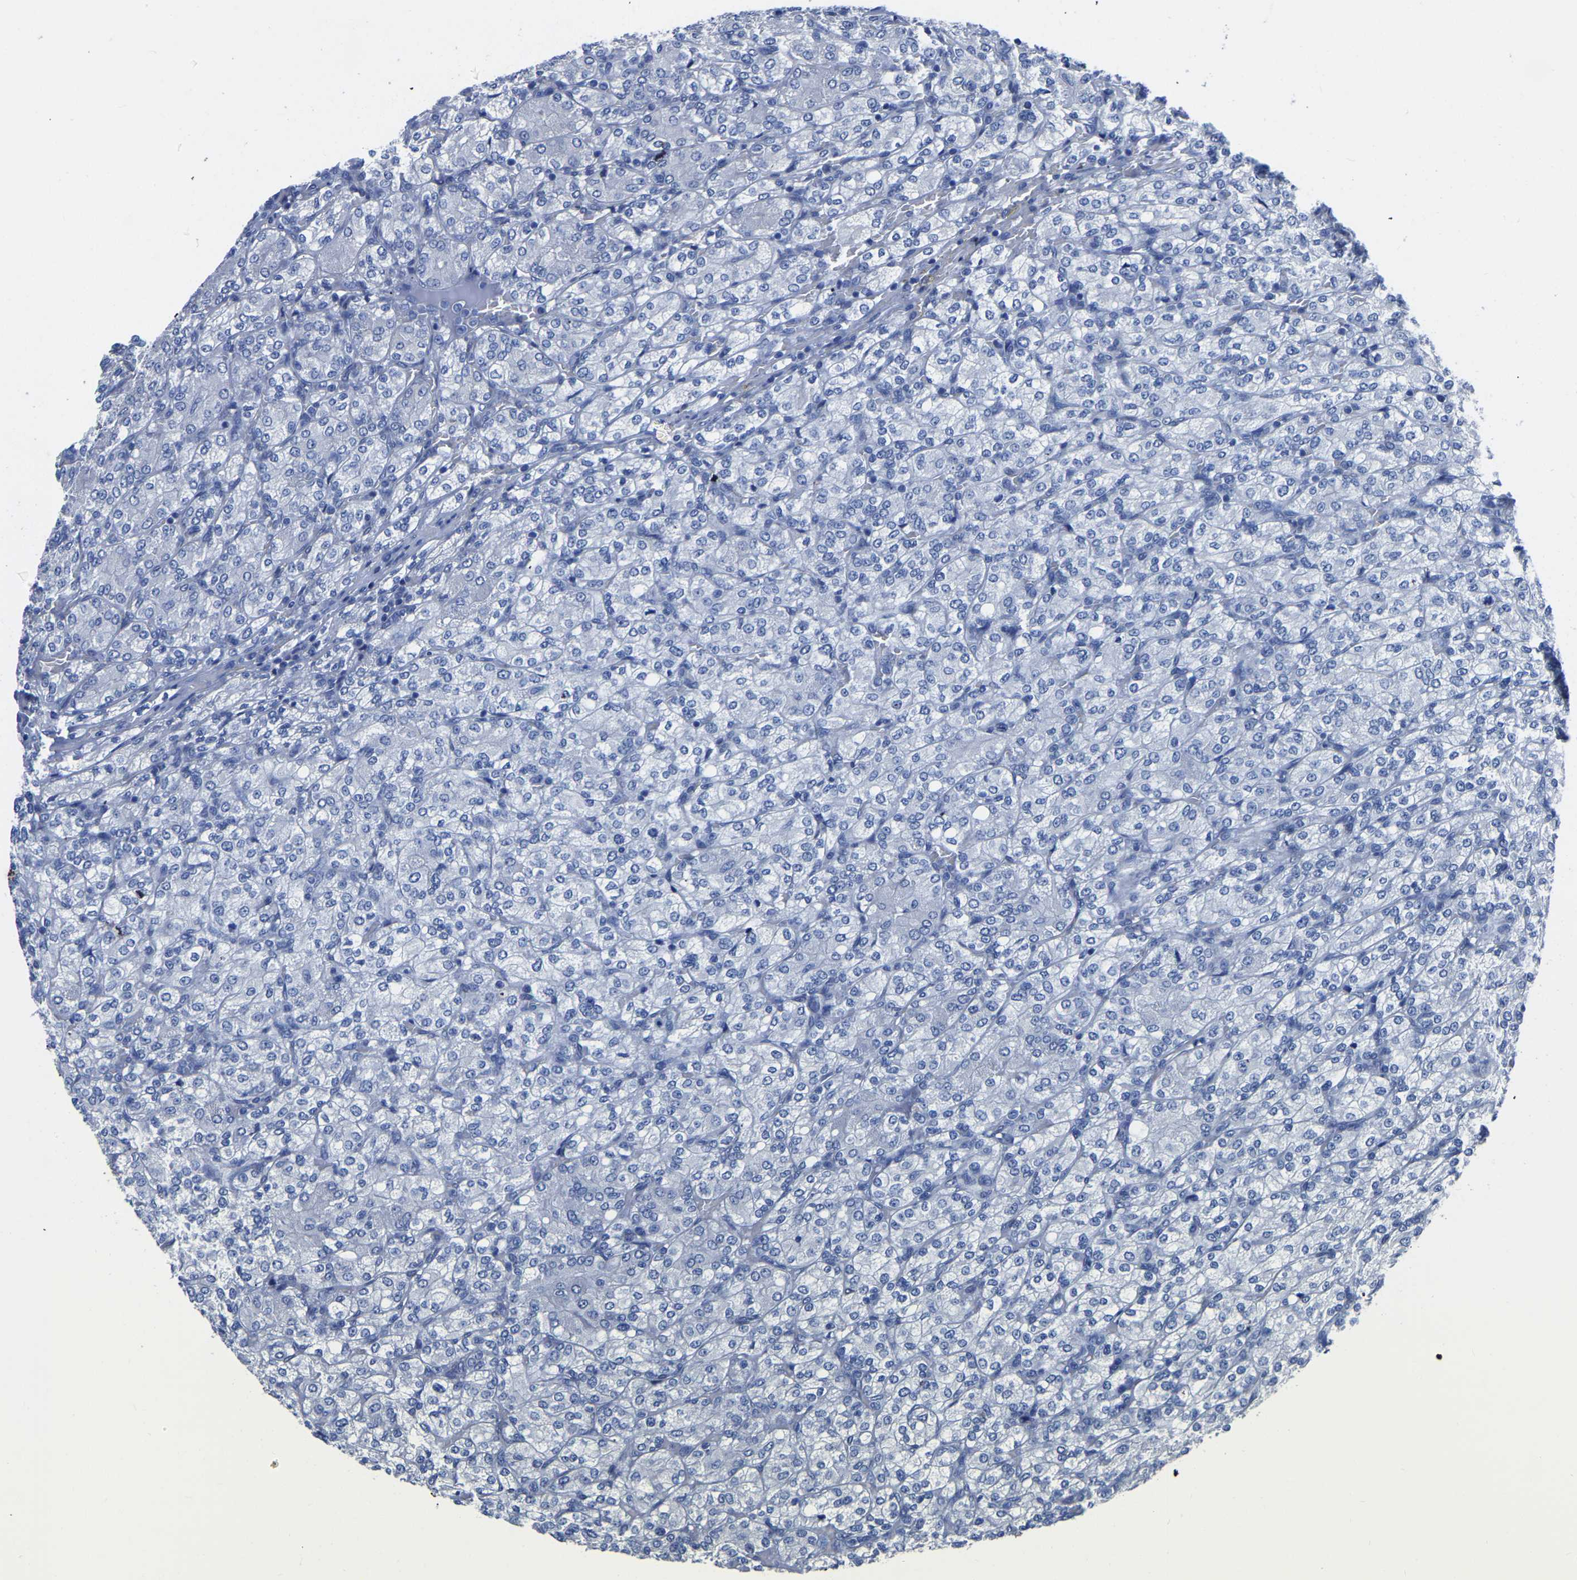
{"staining": {"intensity": "negative", "quantity": "none", "location": "none"}, "tissue": "renal cancer", "cell_type": "Tumor cells", "image_type": "cancer", "snomed": [{"axis": "morphology", "description": "Adenocarcinoma, NOS"}, {"axis": "topography", "description": "Kidney"}], "caption": "This image is of renal cancer (adenocarcinoma) stained with immunohistochemistry (IHC) to label a protein in brown with the nuclei are counter-stained blue. There is no expression in tumor cells. (DAB (3,3'-diaminobenzidine) immunohistochemistry with hematoxylin counter stain).", "gene": "SLC45A3", "patient": {"sex": "male", "age": 77}}